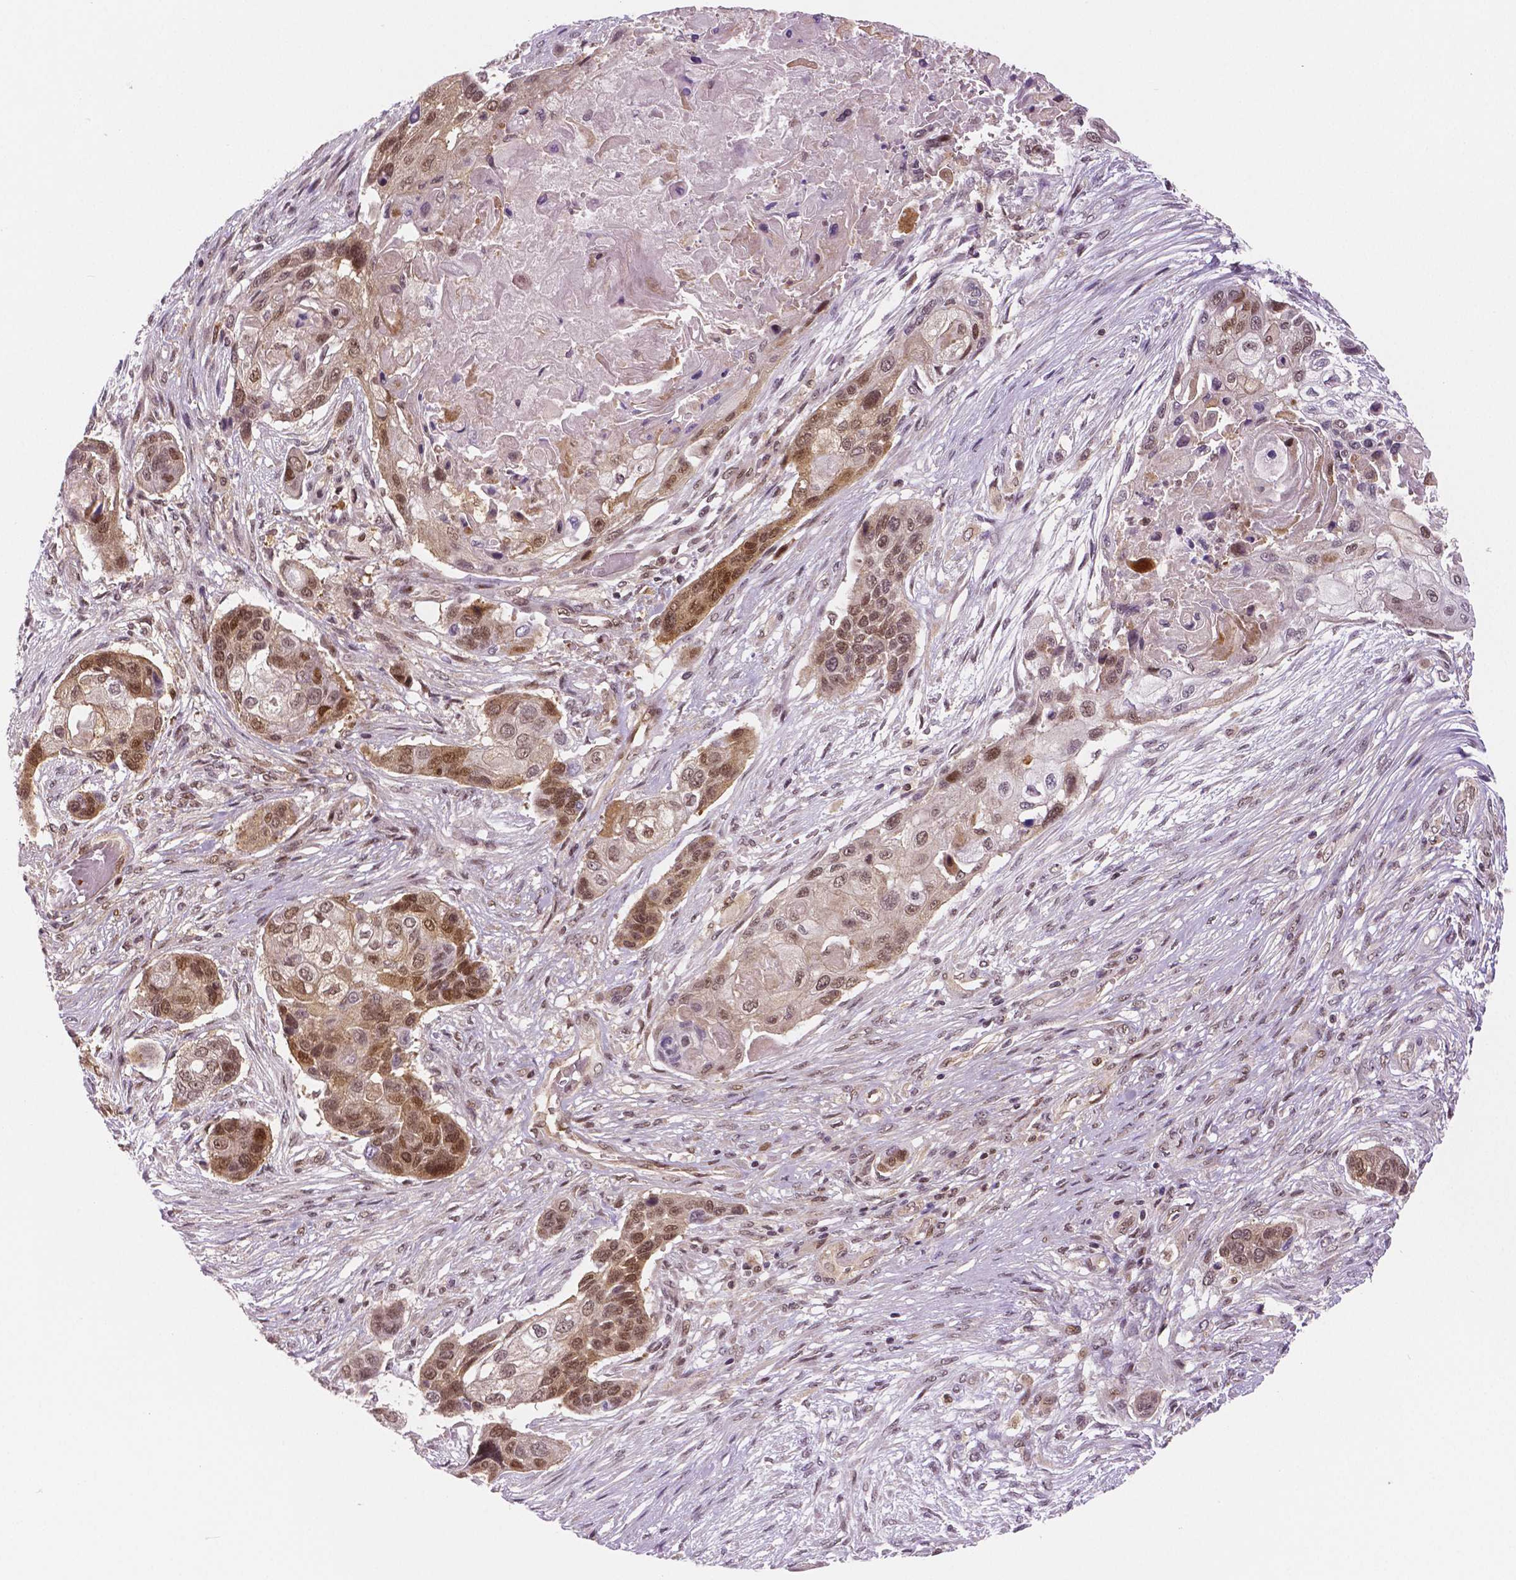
{"staining": {"intensity": "moderate", "quantity": ">75%", "location": "cytoplasmic/membranous,nuclear"}, "tissue": "lung cancer", "cell_type": "Tumor cells", "image_type": "cancer", "snomed": [{"axis": "morphology", "description": "Squamous cell carcinoma, NOS"}, {"axis": "topography", "description": "Lung"}], "caption": "Squamous cell carcinoma (lung) stained with a protein marker demonstrates moderate staining in tumor cells.", "gene": "STAT3", "patient": {"sex": "male", "age": 69}}